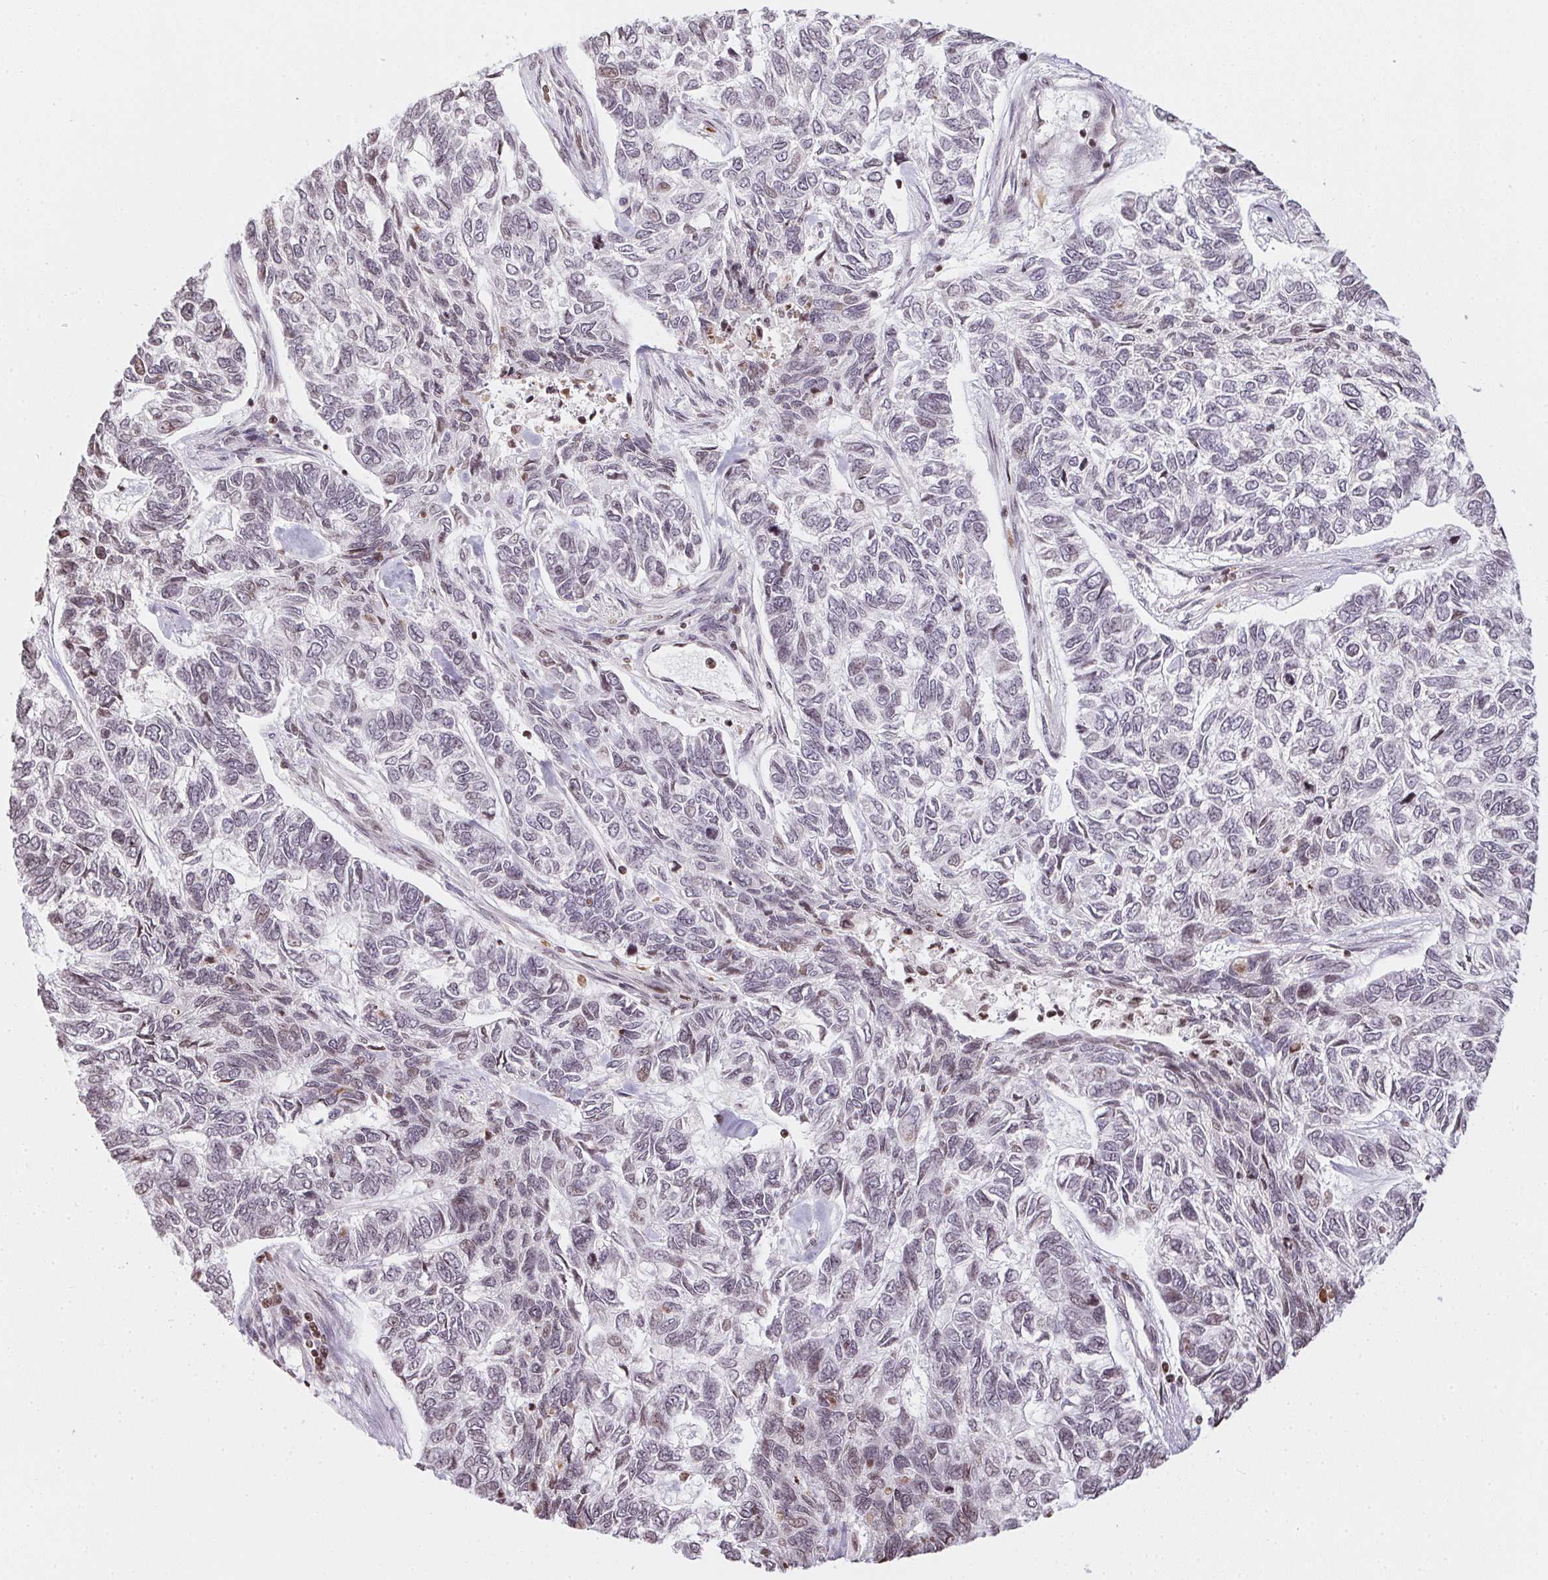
{"staining": {"intensity": "negative", "quantity": "none", "location": "none"}, "tissue": "skin cancer", "cell_type": "Tumor cells", "image_type": "cancer", "snomed": [{"axis": "morphology", "description": "Basal cell carcinoma"}, {"axis": "topography", "description": "Skin"}], "caption": "Tumor cells are negative for protein expression in human skin cancer (basal cell carcinoma).", "gene": "RNF181", "patient": {"sex": "female", "age": 65}}